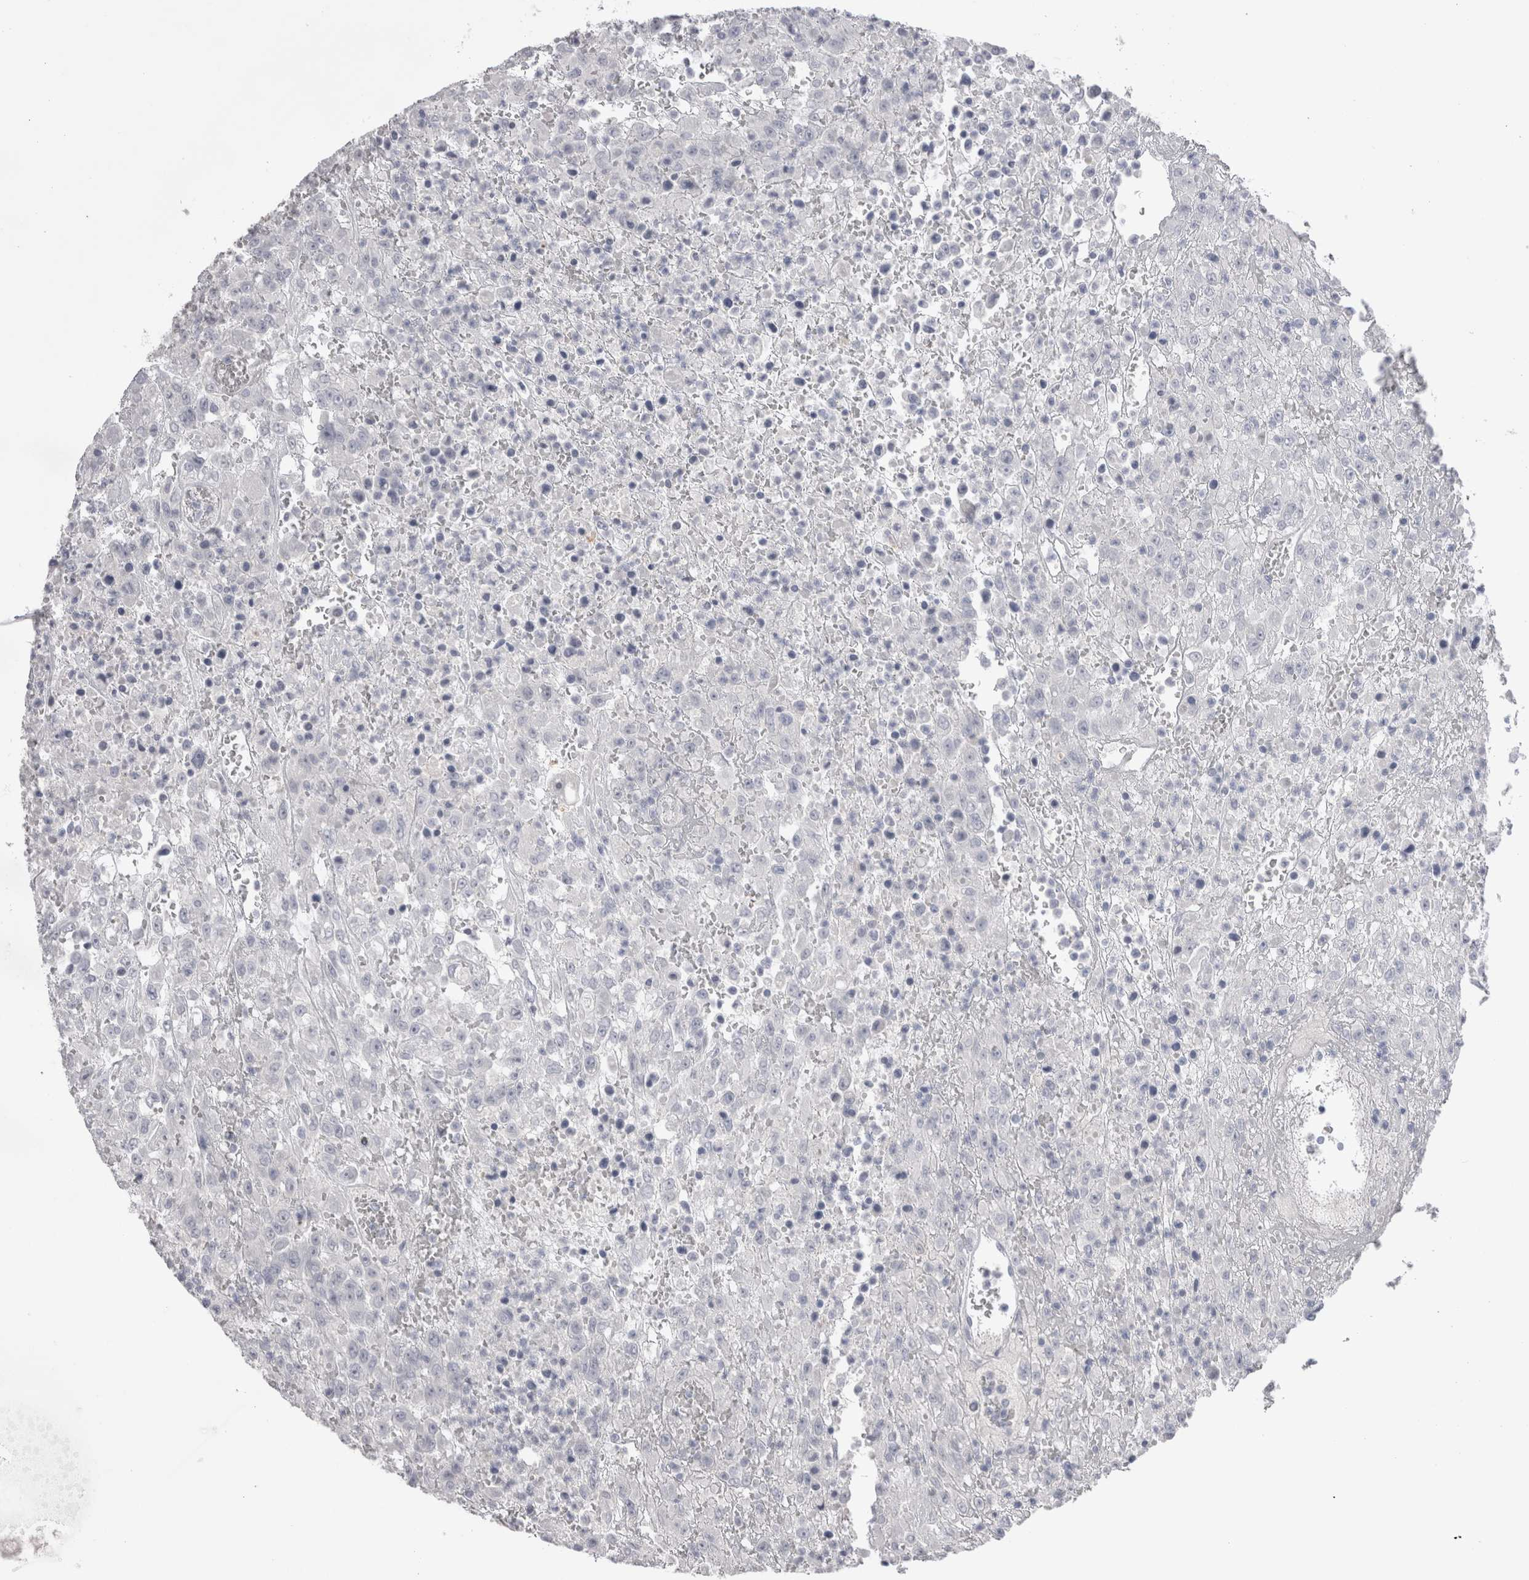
{"staining": {"intensity": "negative", "quantity": "none", "location": "none"}, "tissue": "urothelial cancer", "cell_type": "Tumor cells", "image_type": "cancer", "snomed": [{"axis": "morphology", "description": "Urothelial carcinoma, High grade"}, {"axis": "topography", "description": "Urinary bladder"}], "caption": "IHC of human urothelial cancer demonstrates no expression in tumor cells.", "gene": "SUCNR1", "patient": {"sex": "male", "age": 46}}